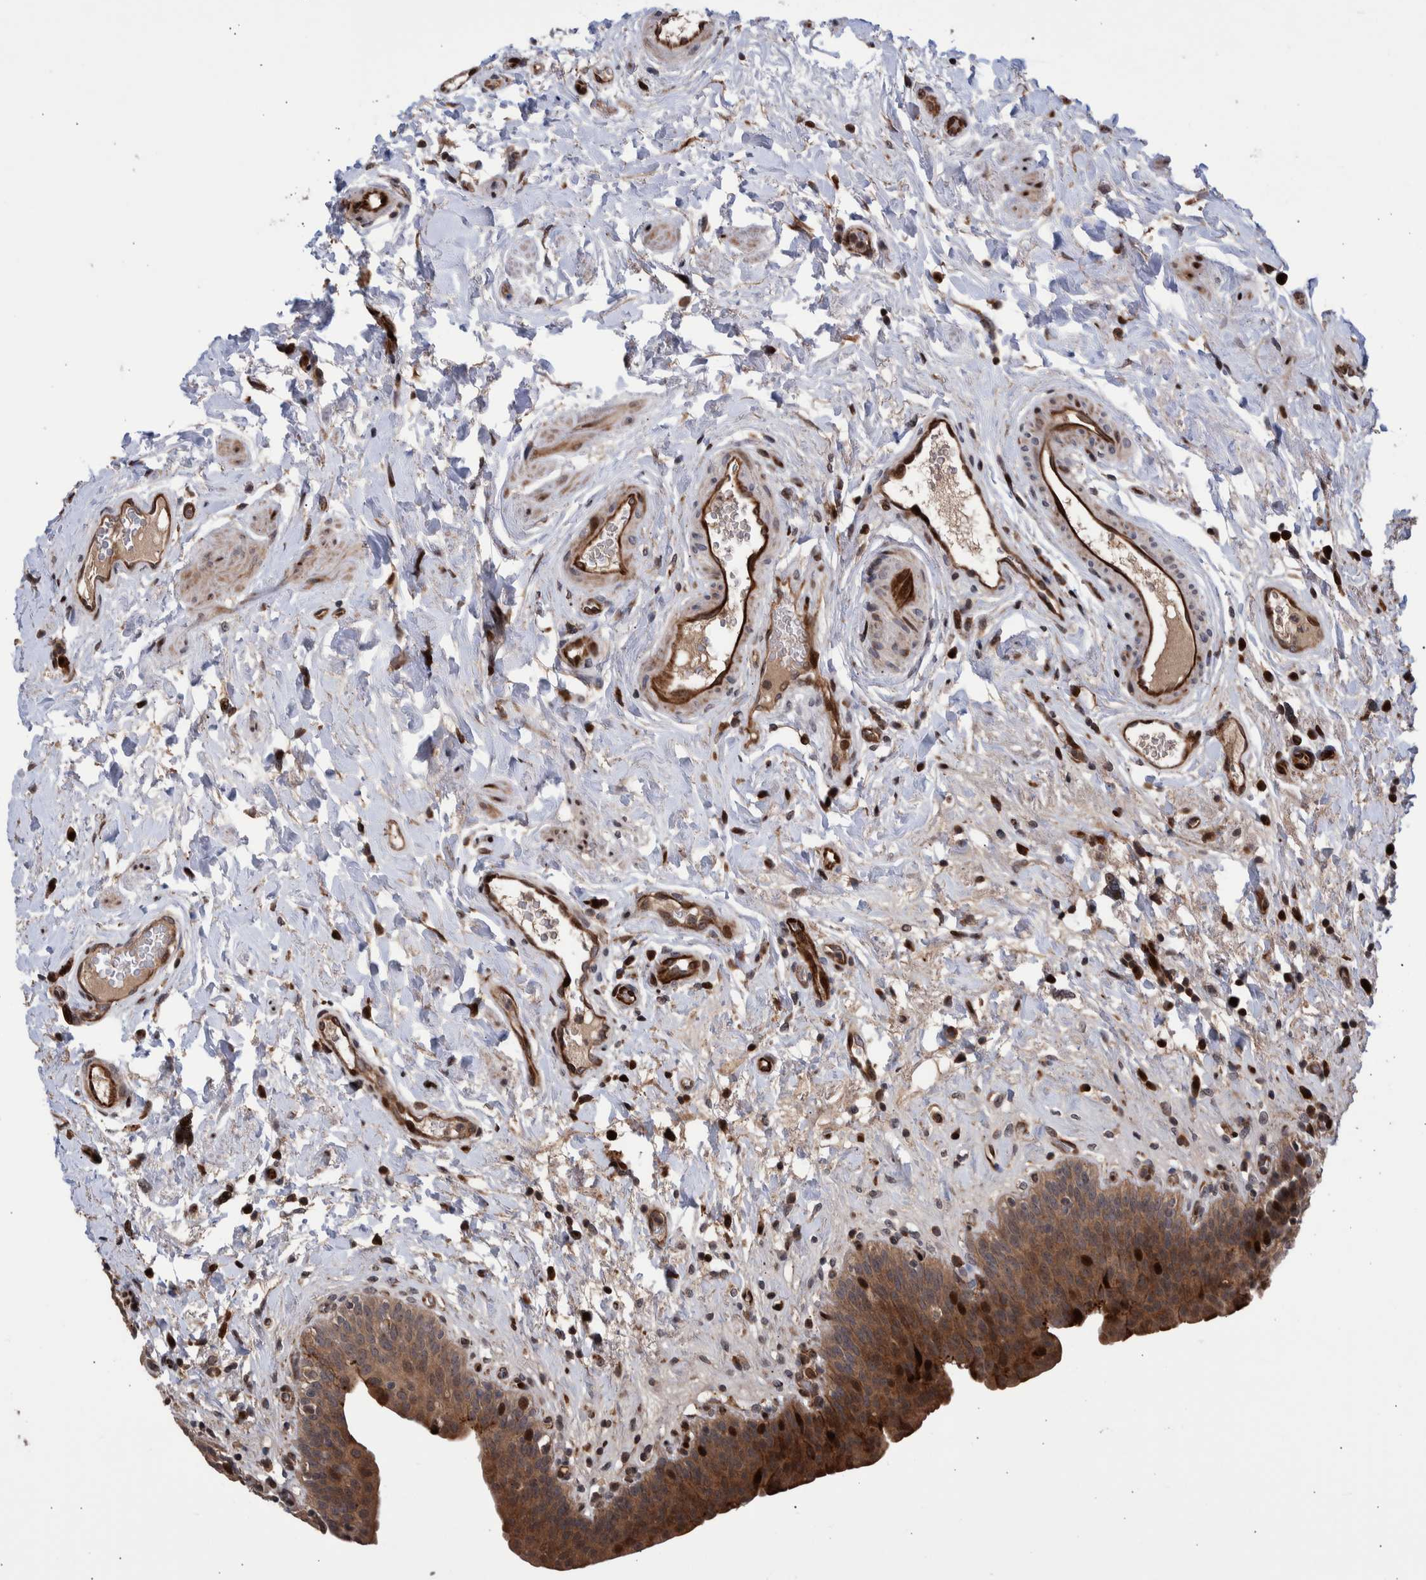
{"staining": {"intensity": "moderate", "quantity": ">75%", "location": "cytoplasmic/membranous,nuclear"}, "tissue": "urinary bladder", "cell_type": "Urothelial cells", "image_type": "normal", "snomed": [{"axis": "morphology", "description": "Normal tissue, NOS"}, {"axis": "topography", "description": "Urinary bladder"}], "caption": "Protein staining shows moderate cytoplasmic/membranous,nuclear expression in approximately >75% of urothelial cells in benign urinary bladder. Nuclei are stained in blue.", "gene": "SHISA6", "patient": {"sex": "male", "age": 83}}